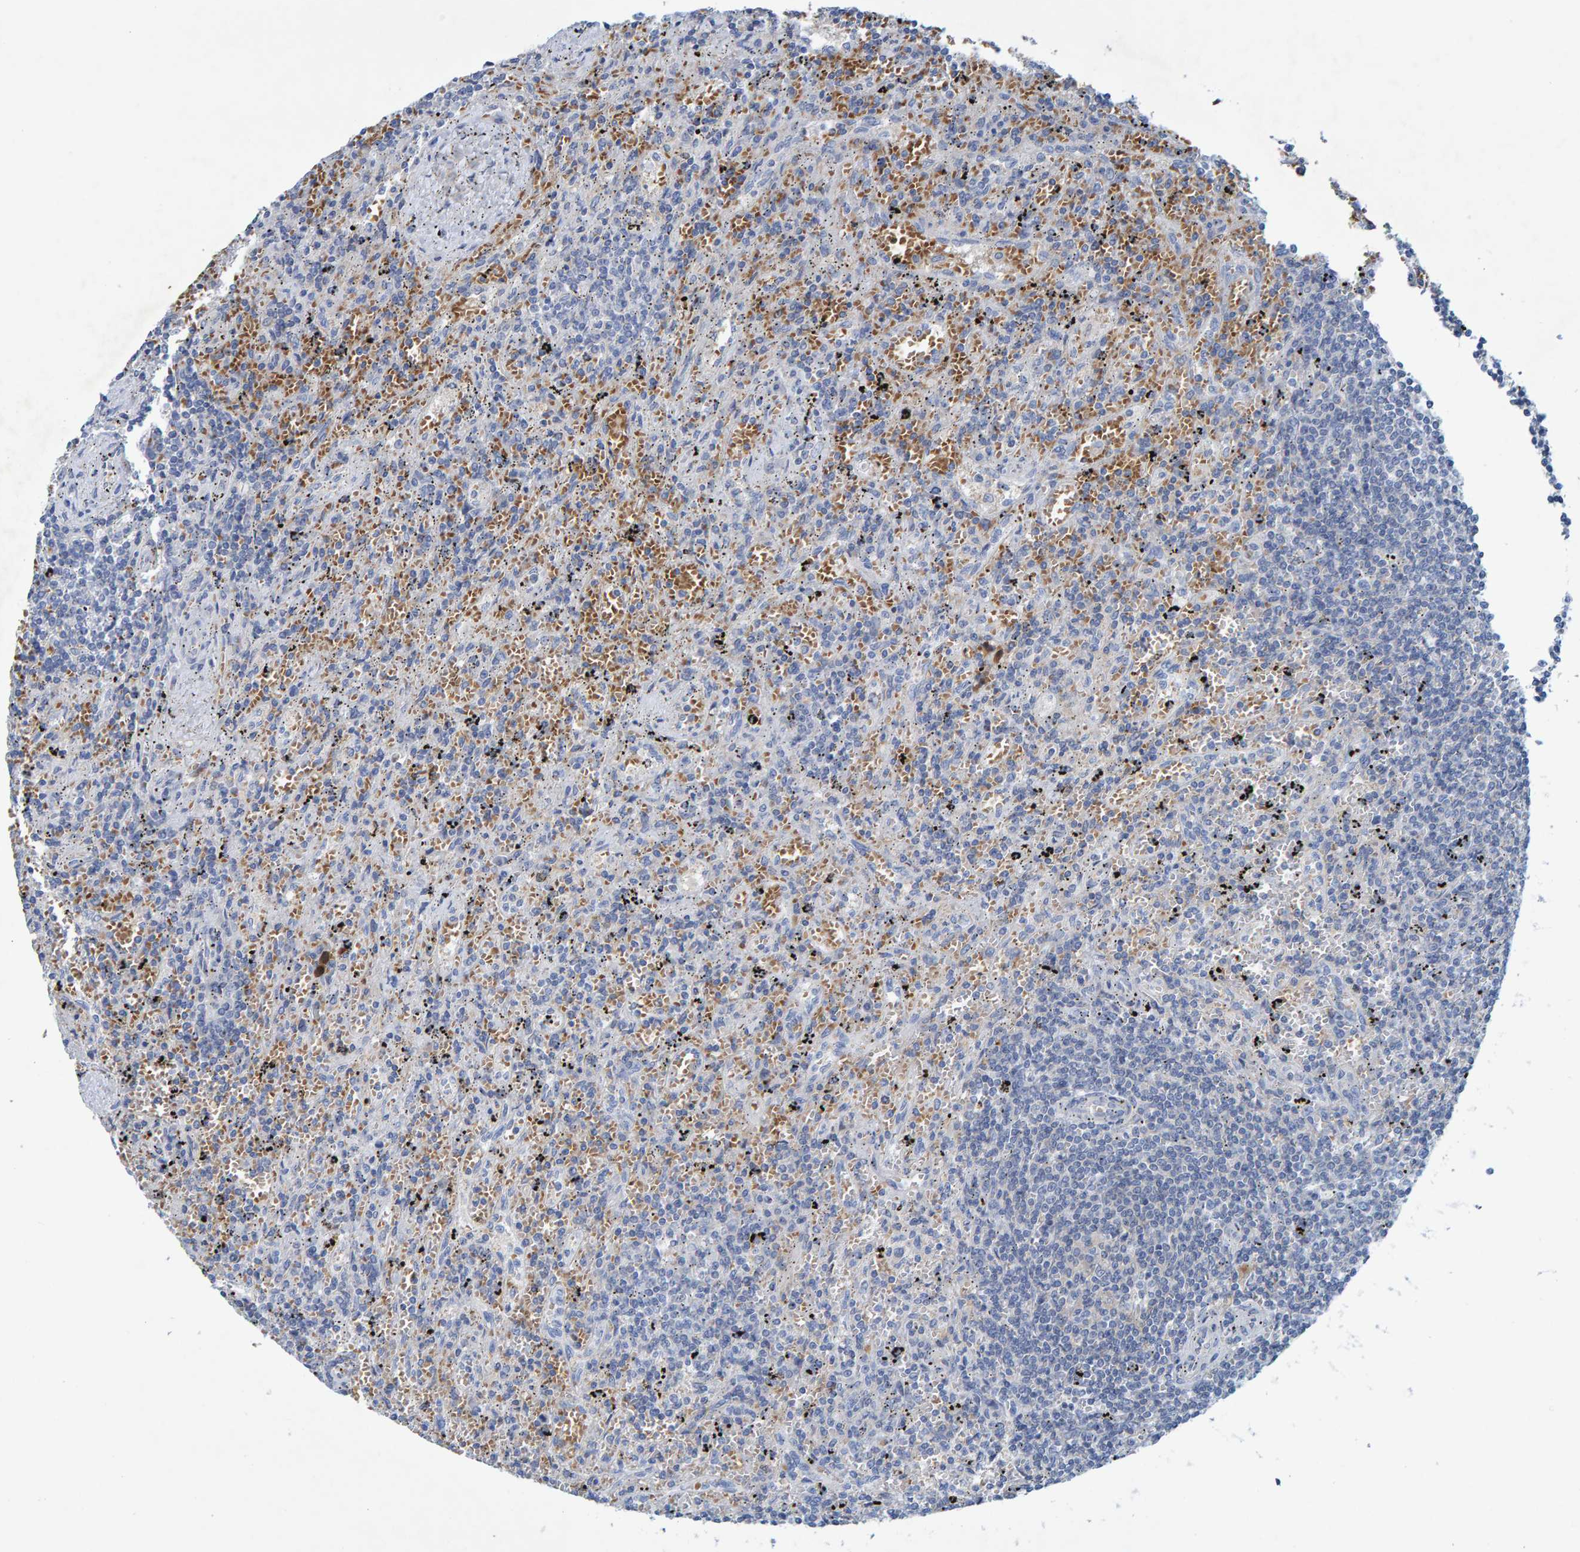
{"staining": {"intensity": "negative", "quantity": "none", "location": "none"}, "tissue": "lymphoma", "cell_type": "Tumor cells", "image_type": "cancer", "snomed": [{"axis": "morphology", "description": "Malignant lymphoma, non-Hodgkin's type, Low grade"}, {"axis": "topography", "description": "Spleen"}], "caption": "Immunohistochemistry micrograph of neoplastic tissue: lymphoma stained with DAB exhibits no significant protein expression in tumor cells.", "gene": "ALAD", "patient": {"sex": "male", "age": 76}}